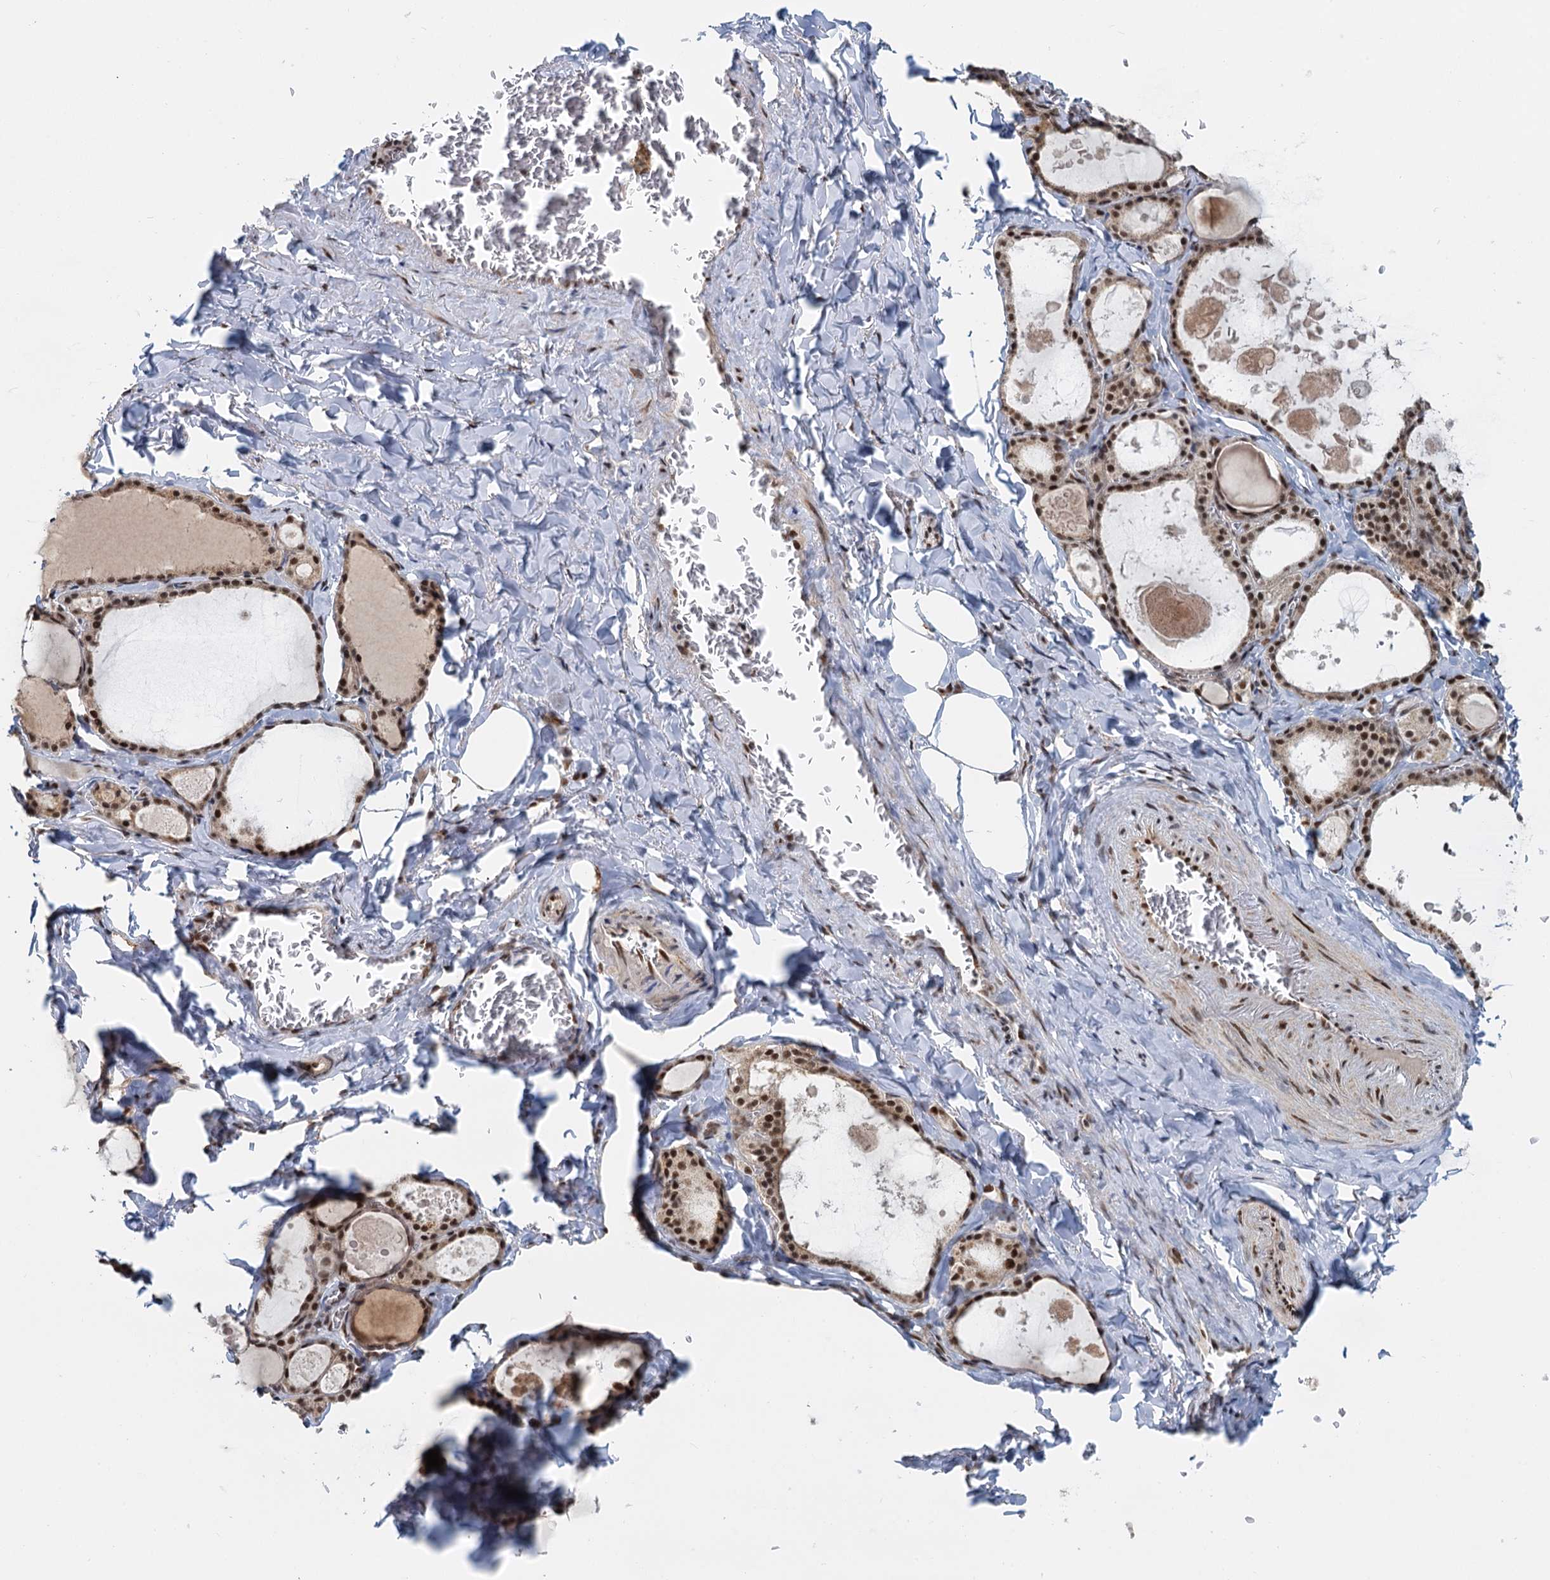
{"staining": {"intensity": "strong", "quantity": ">75%", "location": "nuclear"}, "tissue": "thyroid gland", "cell_type": "Glandular cells", "image_type": "normal", "snomed": [{"axis": "morphology", "description": "Normal tissue, NOS"}, {"axis": "topography", "description": "Thyroid gland"}], "caption": "Protein staining exhibits strong nuclear staining in approximately >75% of glandular cells in benign thyroid gland. (IHC, brightfield microscopy, high magnification).", "gene": "WBP4", "patient": {"sex": "male", "age": 56}}